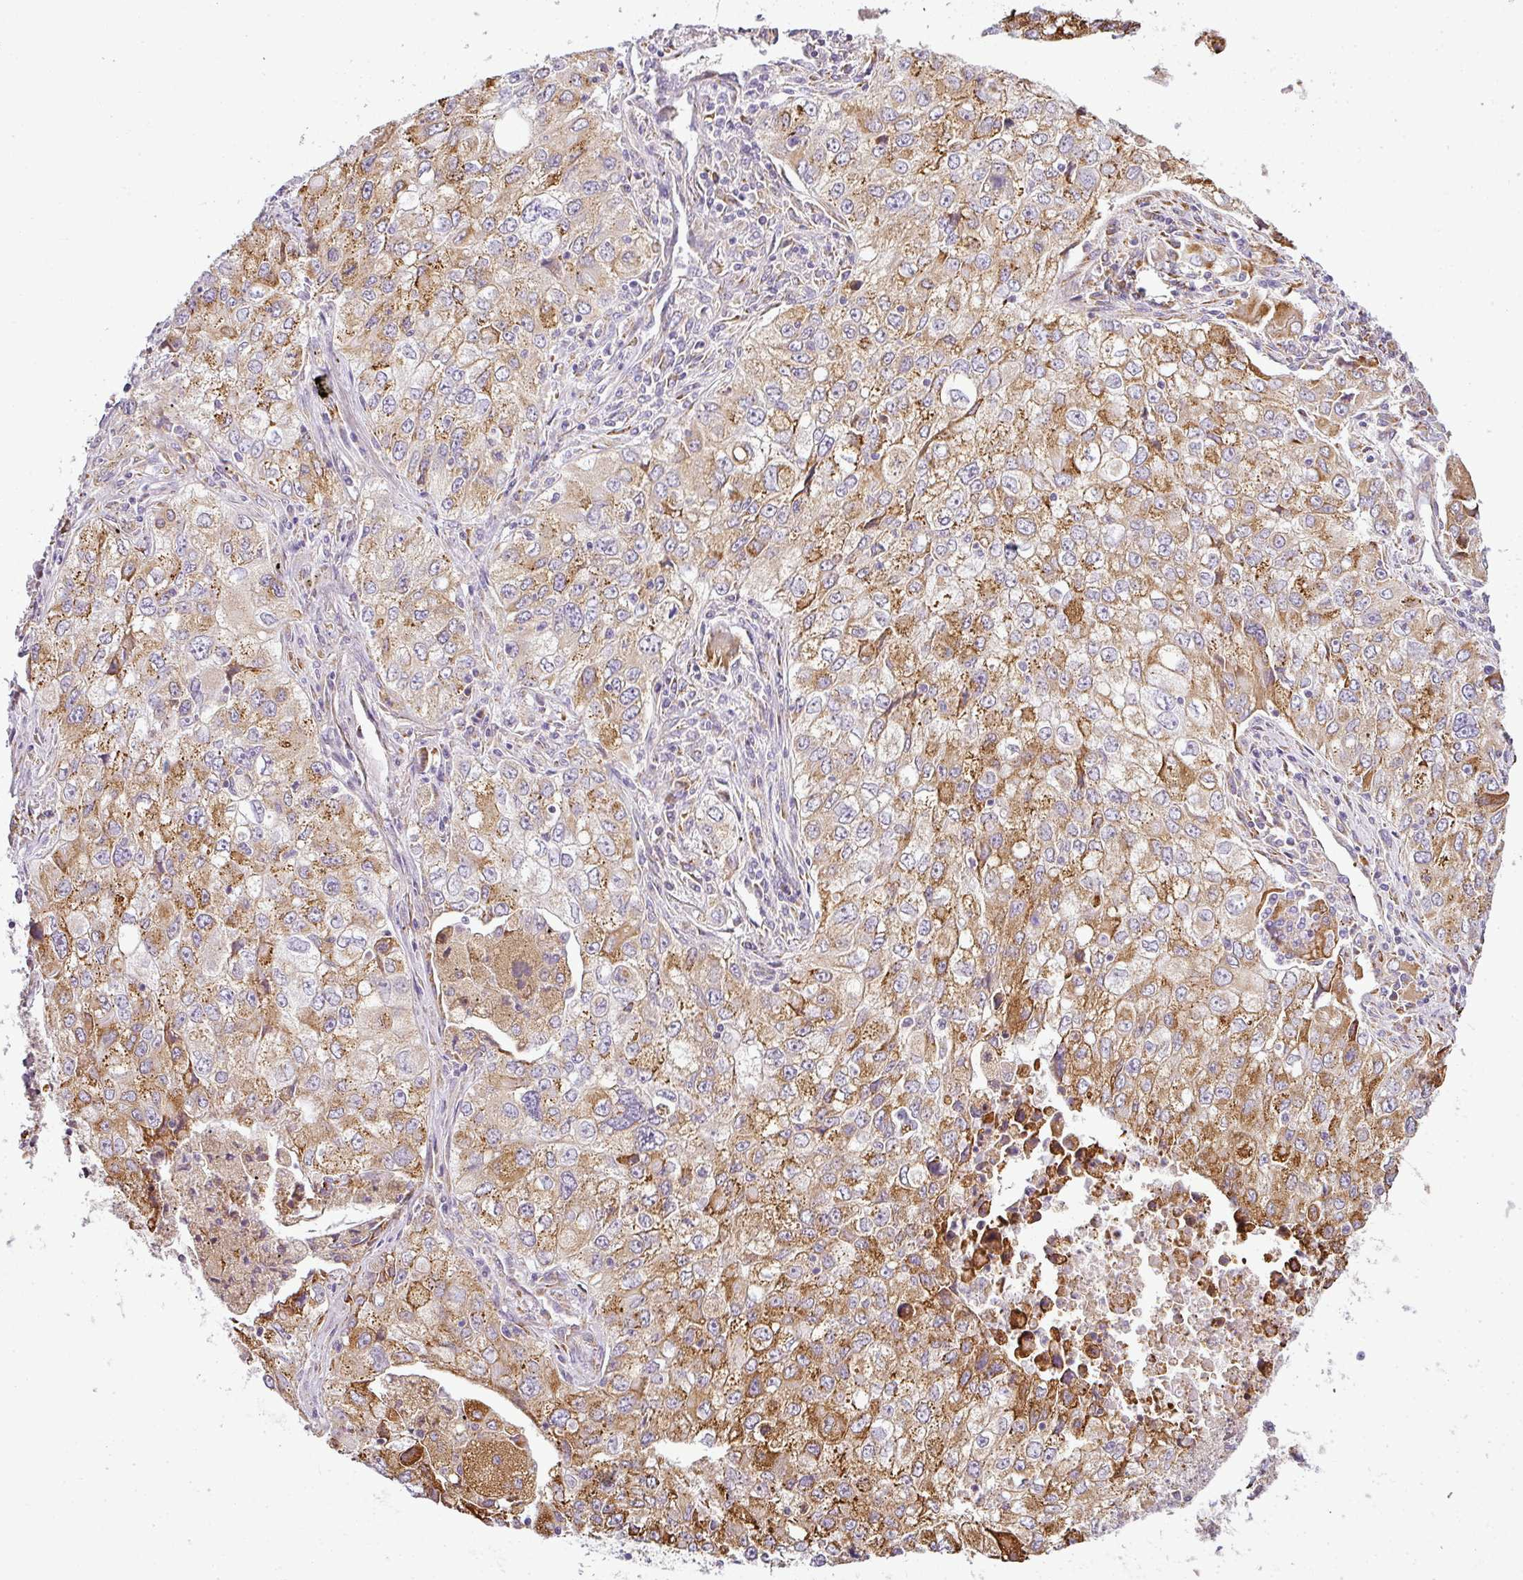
{"staining": {"intensity": "moderate", "quantity": ">75%", "location": "cytoplasmic/membranous"}, "tissue": "lung cancer", "cell_type": "Tumor cells", "image_type": "cancer", "snomed": [{"axis": "morphology", "description": "Adenocarcinoma, NOS"}, {"axis": "morphology", "description": "Adenocarcinoma, metastatic, NOS"}, {"axis": "topography", "description": "Lymph node"}, {"axis": "topography", "description": "Lung"}], "caption": "Metastatic adenocarcinoma (lung) stained for a protein (brown) exhibits moderate cytoplasmic/membranous positive staining in approximately >75% of tumor cells.", "gene": "ANKRD18A", "patient": {"sex": "female", "age": 42}}